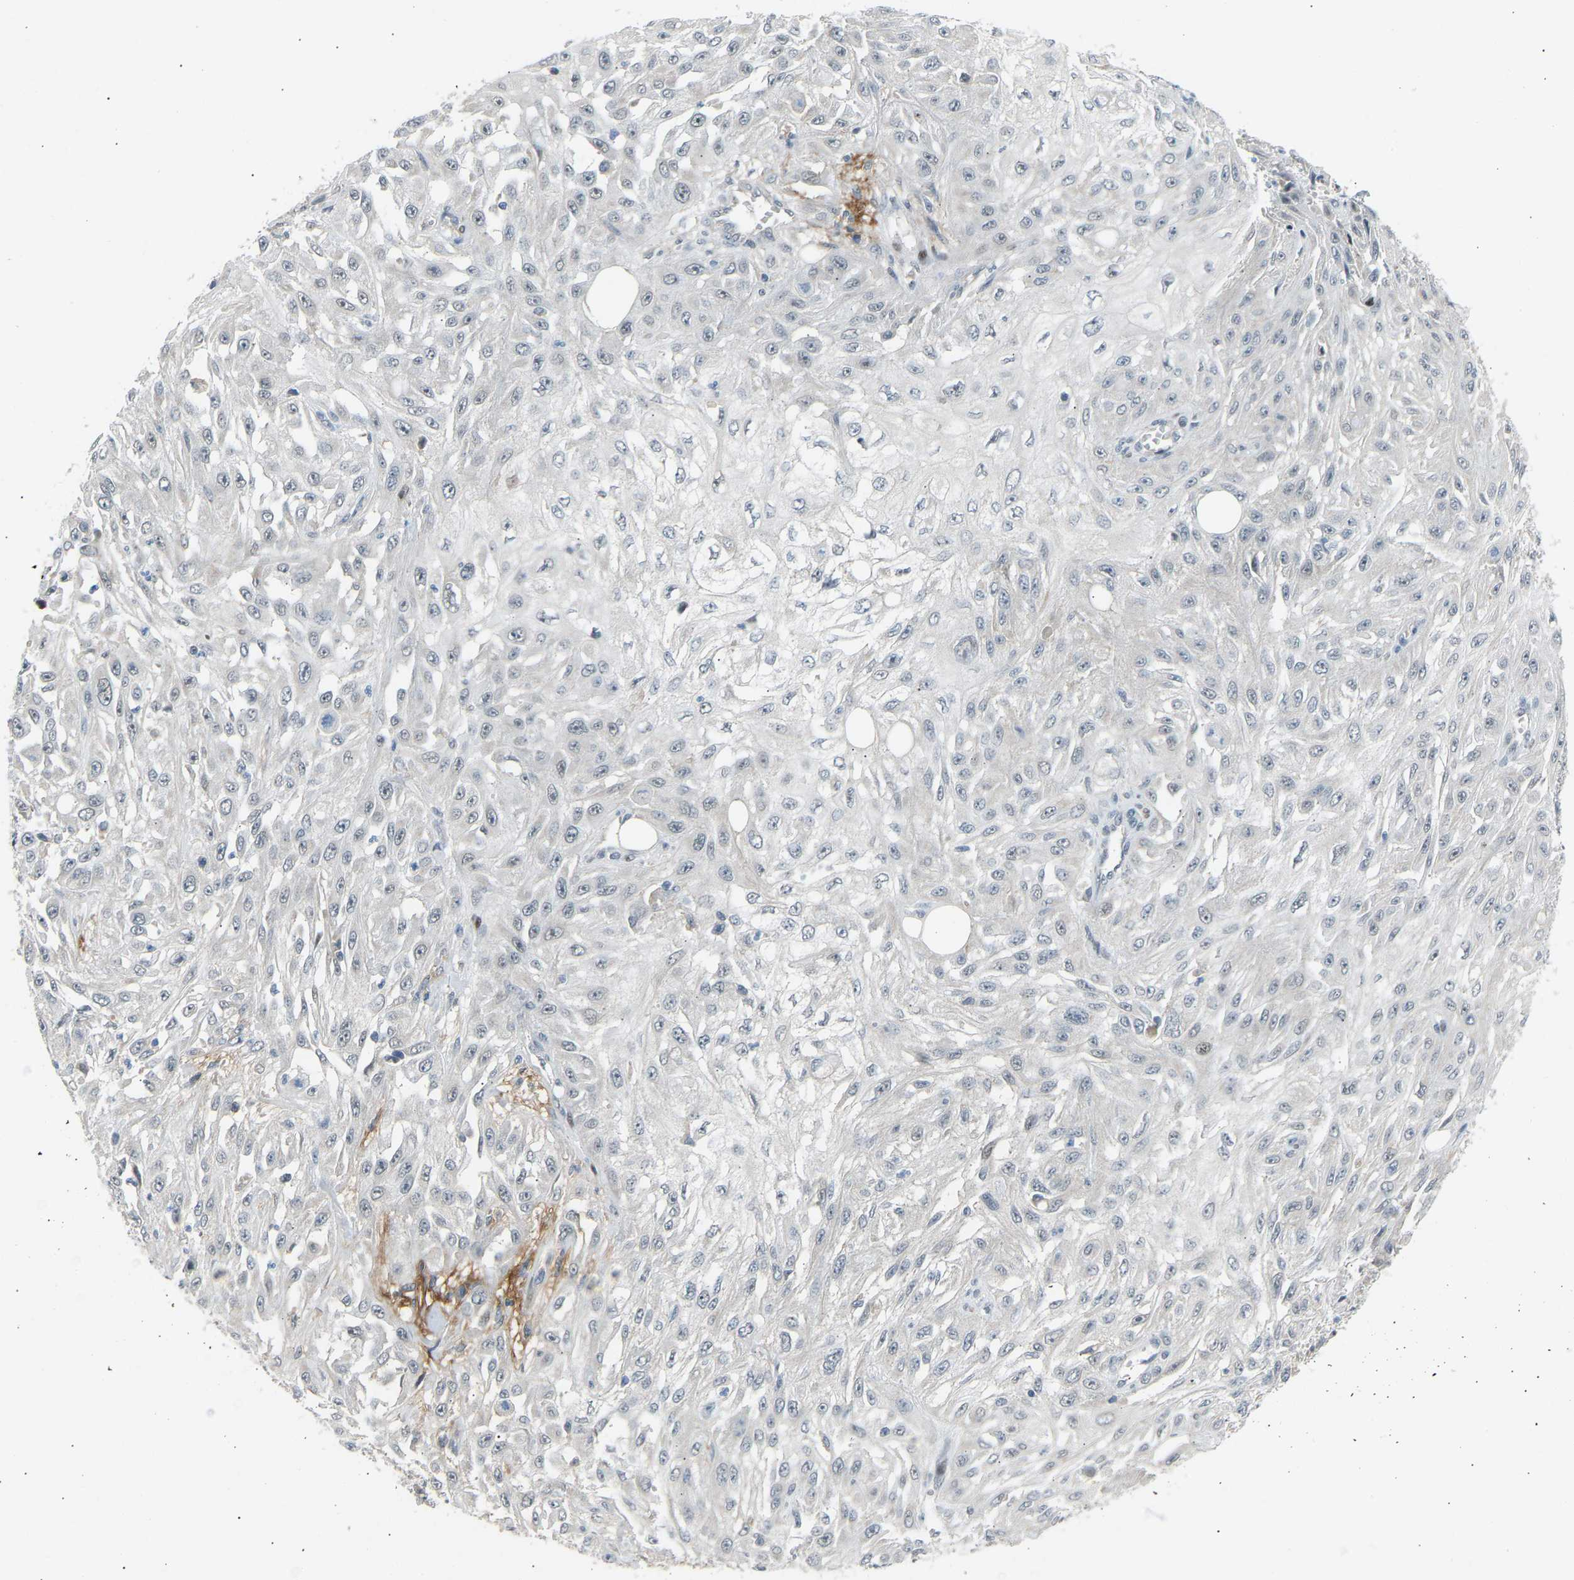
{"staining": {"intensity": "negative", "quantity": "none", "location": "none"}, "tissue": "skin cancer", "cell_type": "Tumor cells", "image_type": "cancer", "snomed": [{"axis": "morphology", "description": "Squamous cell carcinoma, NOS"}, {"axis": "morphology", "description": "Squamous cell carcinoma, metastatic, NOS"}, {"axis": "topography", "description": "Skin"}, {"axis": "topography", "description": "Lymph node"}], "caption": "Immunohistochemical staining of skin metastatic squamous cell carcinoma displays no significant positivity in tumor cells.", "gene": "VPS41", "patient": {"sex": "male", "age": 75}}